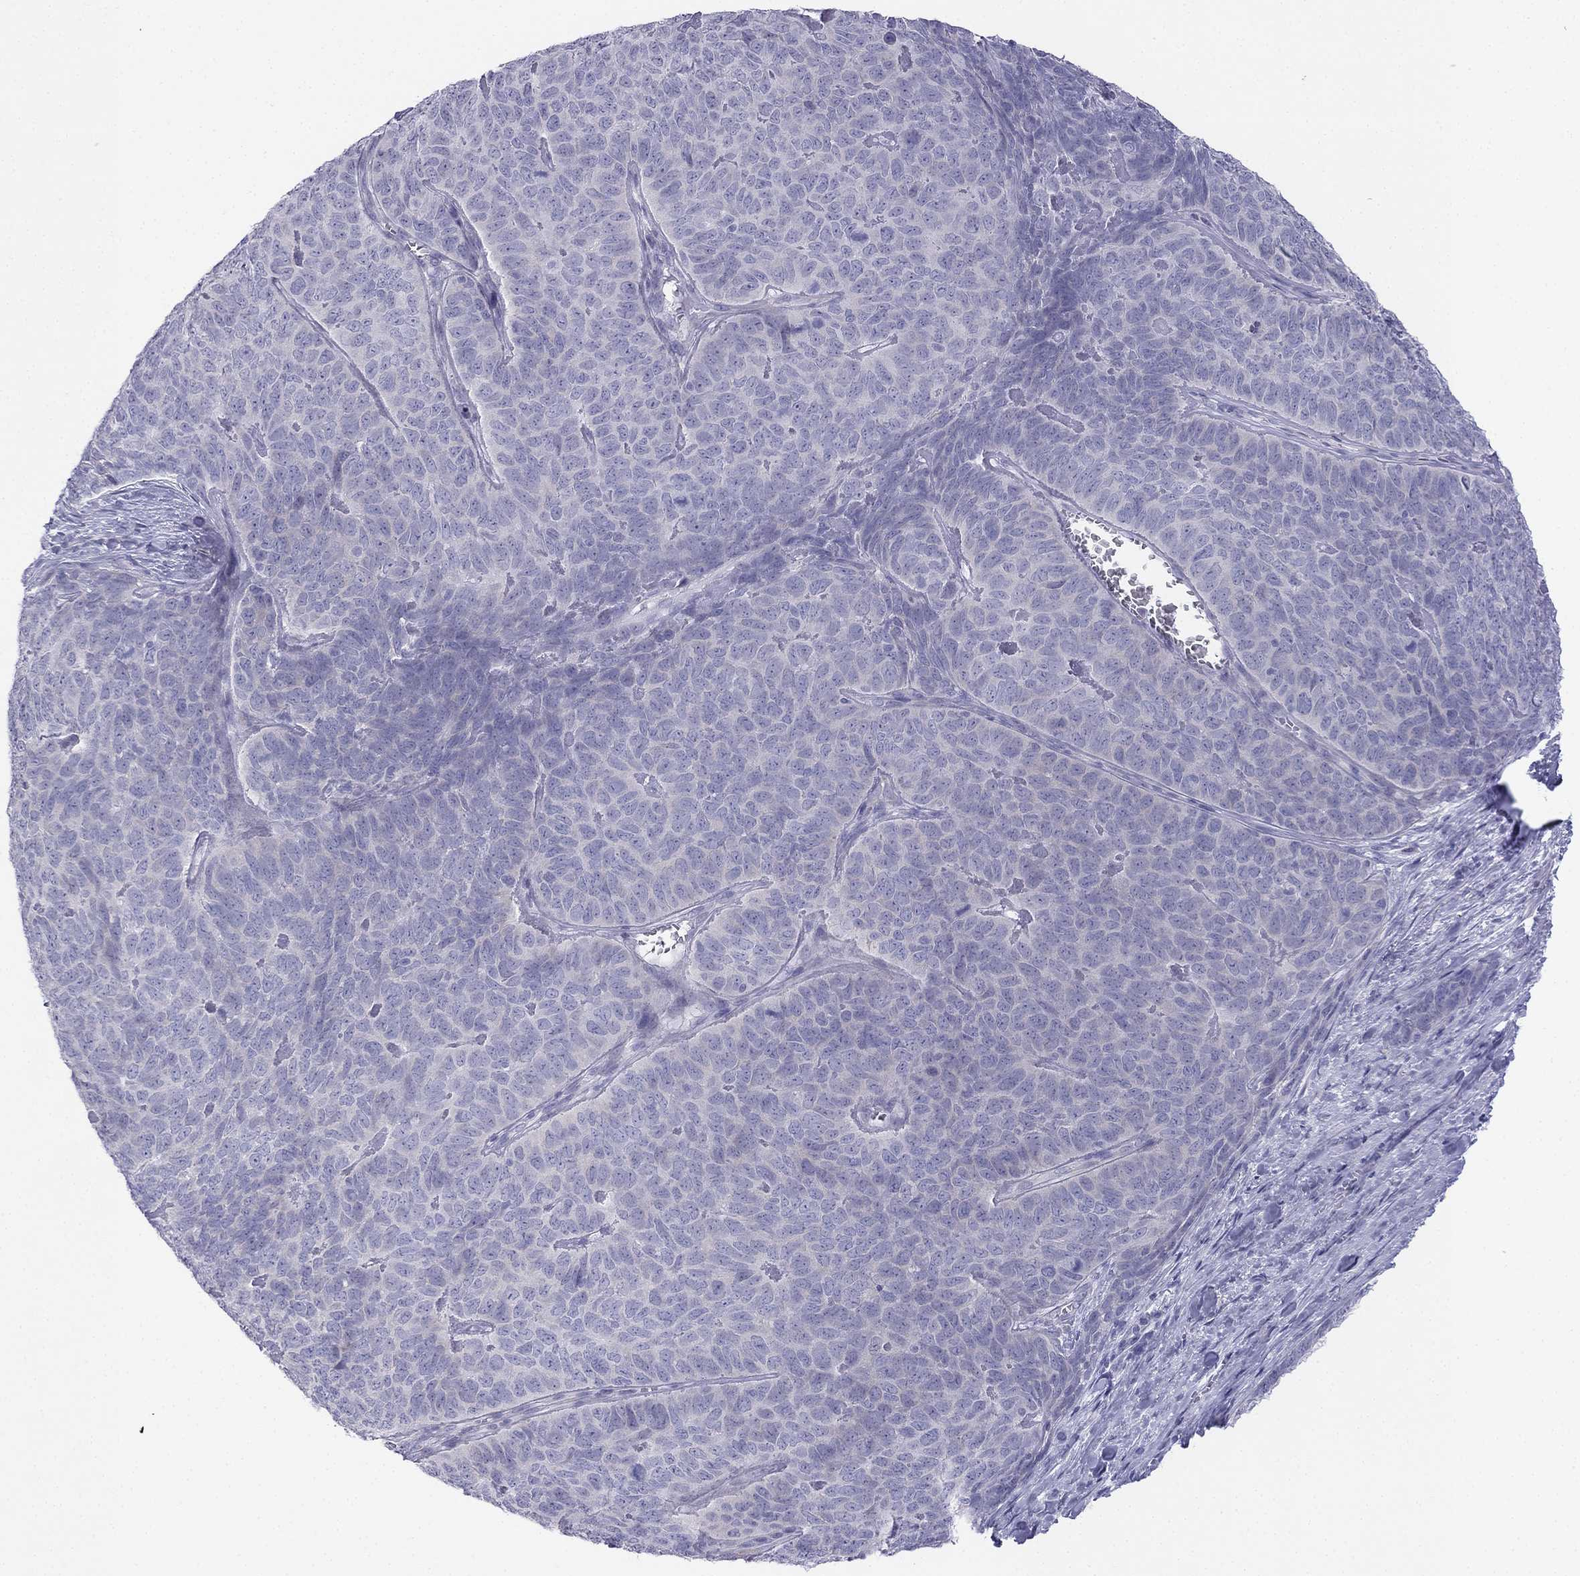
{"staining": {"intensity": "negative", "quantity": "none", "location": "none"}, "tissue": "skin cancer", "cell_type": "Tumor cells", "image_type": "cancer", "snomed": [{"axis": "morphology", "description": "Squamous cell carcinoma, NOS"}, {"axis": "topography", "description": "Skin"}, {"axis": "topography", "description": "Anal"}], "caption": "Protein analysis of skin cancer (squamous cell carcinoma) shows no significant staining in tumor cells.", "gene": "ALOXE3", "patient": {"sex": "female", "age": 51}}